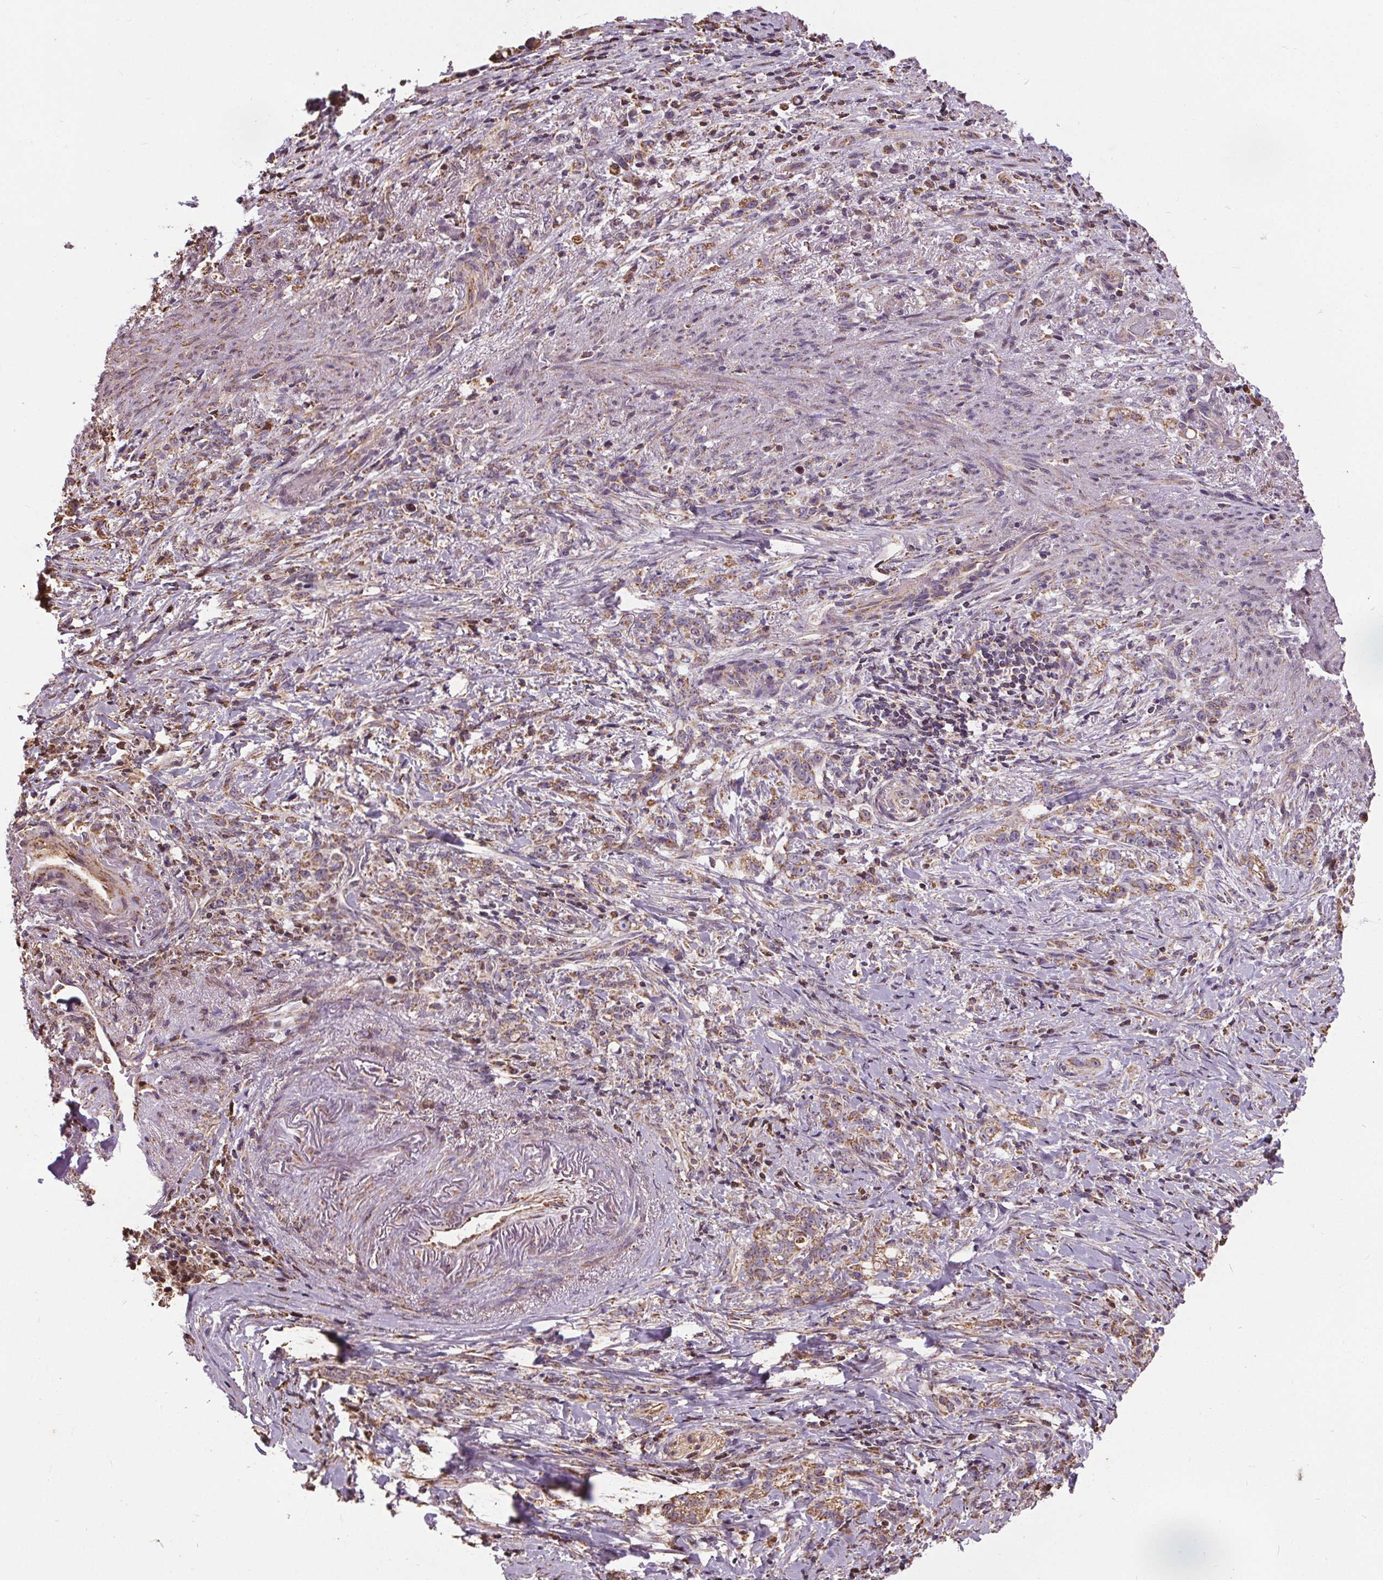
{"staining": {"intensity": "moderate", "quantity": "25%-75%", "location": "cytoplasmic/membranous"}, "tissue": "stomach cancer", "cell_type": "Tumor cells", "image_type": "cancer", "snomed": [{"axis": "morphology", "description": "Adenocarcinoma, NOS"}, {"axis": "topography", "description": "Stomach, lower"}], "caption": "A histopathology image of human stomach adenocarcinoma stained for a protein exhibits moderate cytoplasmic/membranous brown staining in tumor cells.", "gene": "ZNF548", "patient": {"sex": "male", "age": 88}}